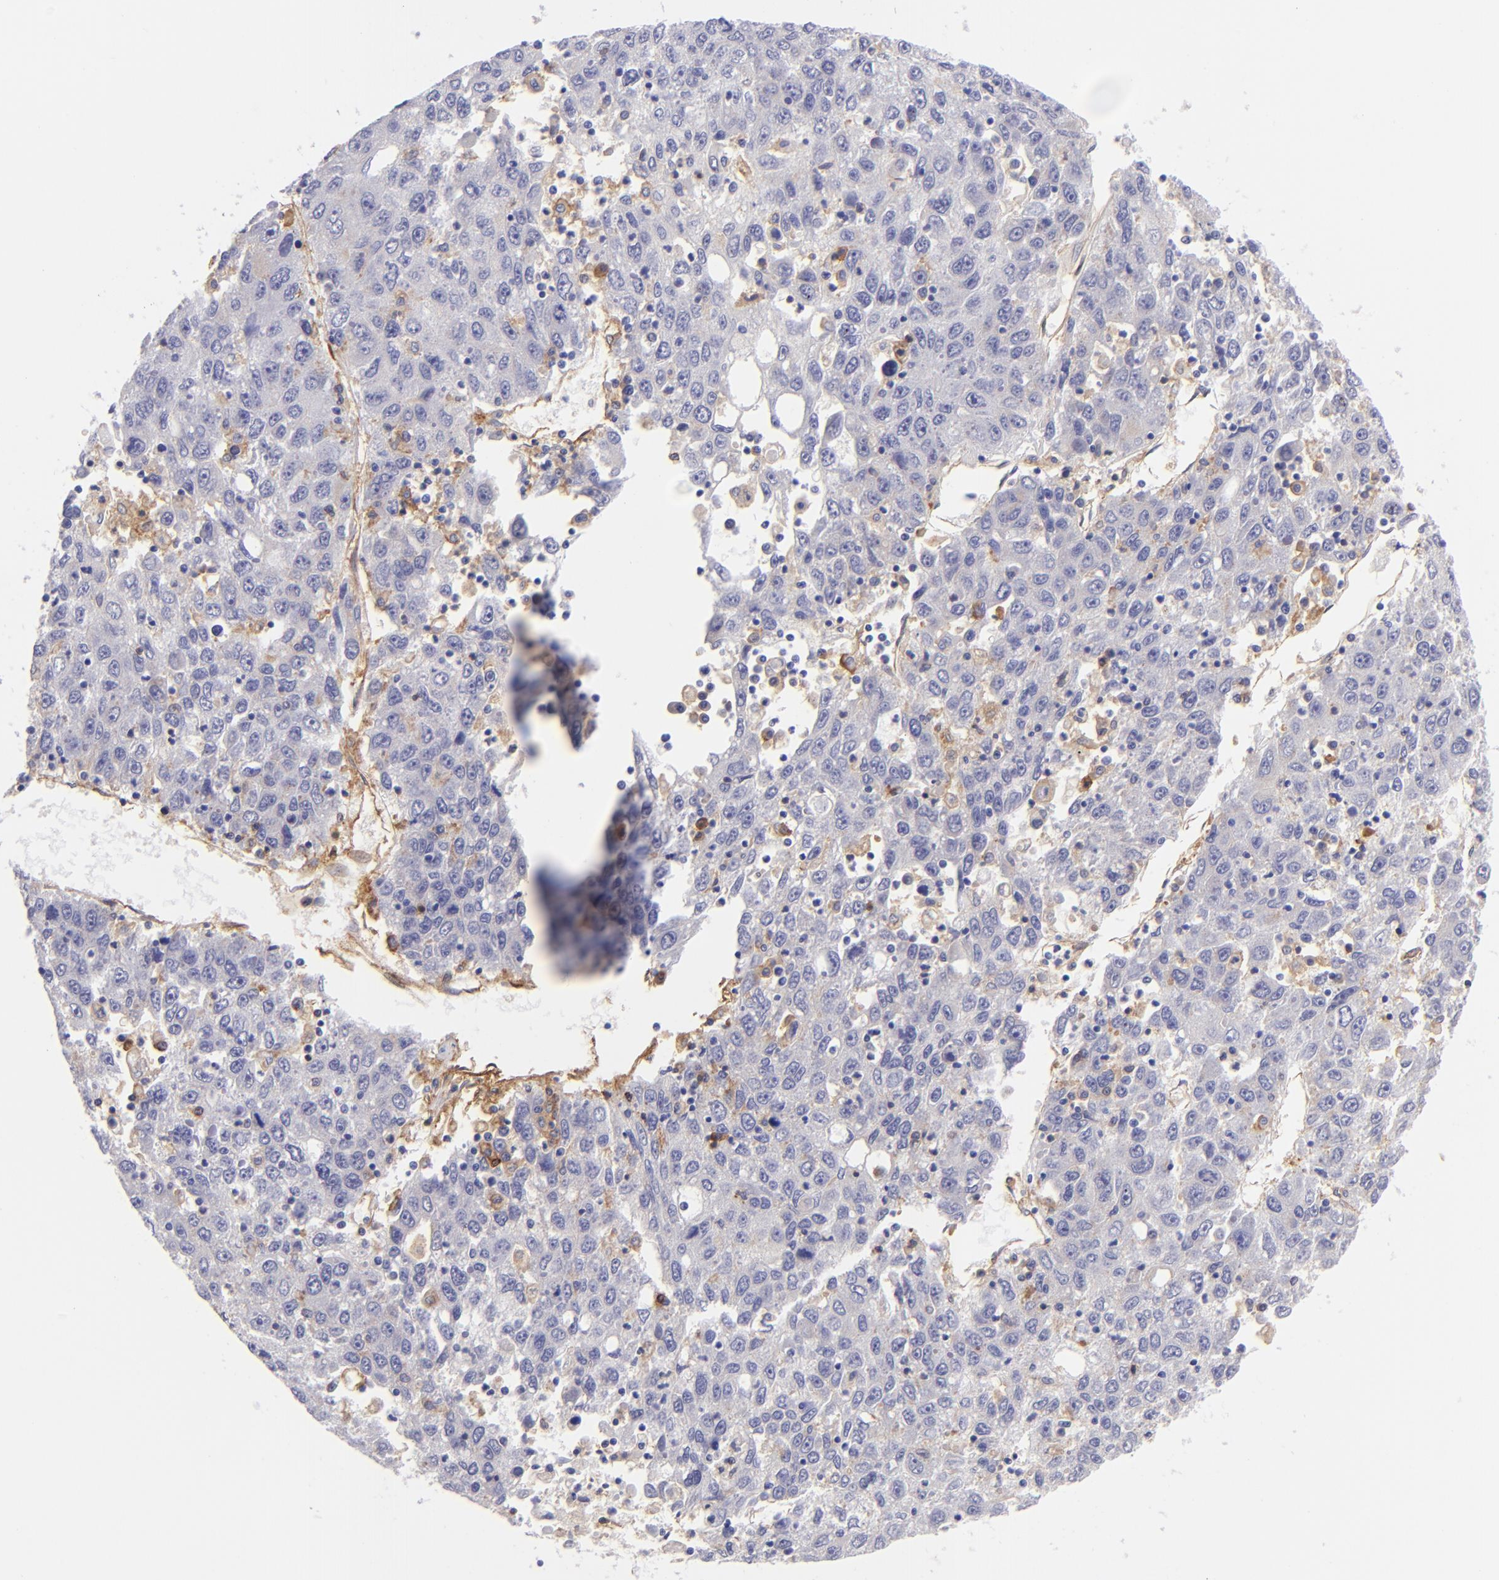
{"staining": {"intensity": "negative", "quantity": "none", "location": "none"}, "tissue": "liver cancer", "cell_type": "Tumor cells", "image_type": "cancer", "snomed": [{"axis": "morphology", "description": "Carcinoma, Hepatocellular, NOS"}, {"axis": "topography", "description": "Liver"}], "caption": "The immunohistochemistry histopathology image has no significant staining in tumor cells of liver cancer (hepatocellular carcinoma) tissue.", "gene": "ENTPD1", "patient": {"sex": "male", "age": 49}}